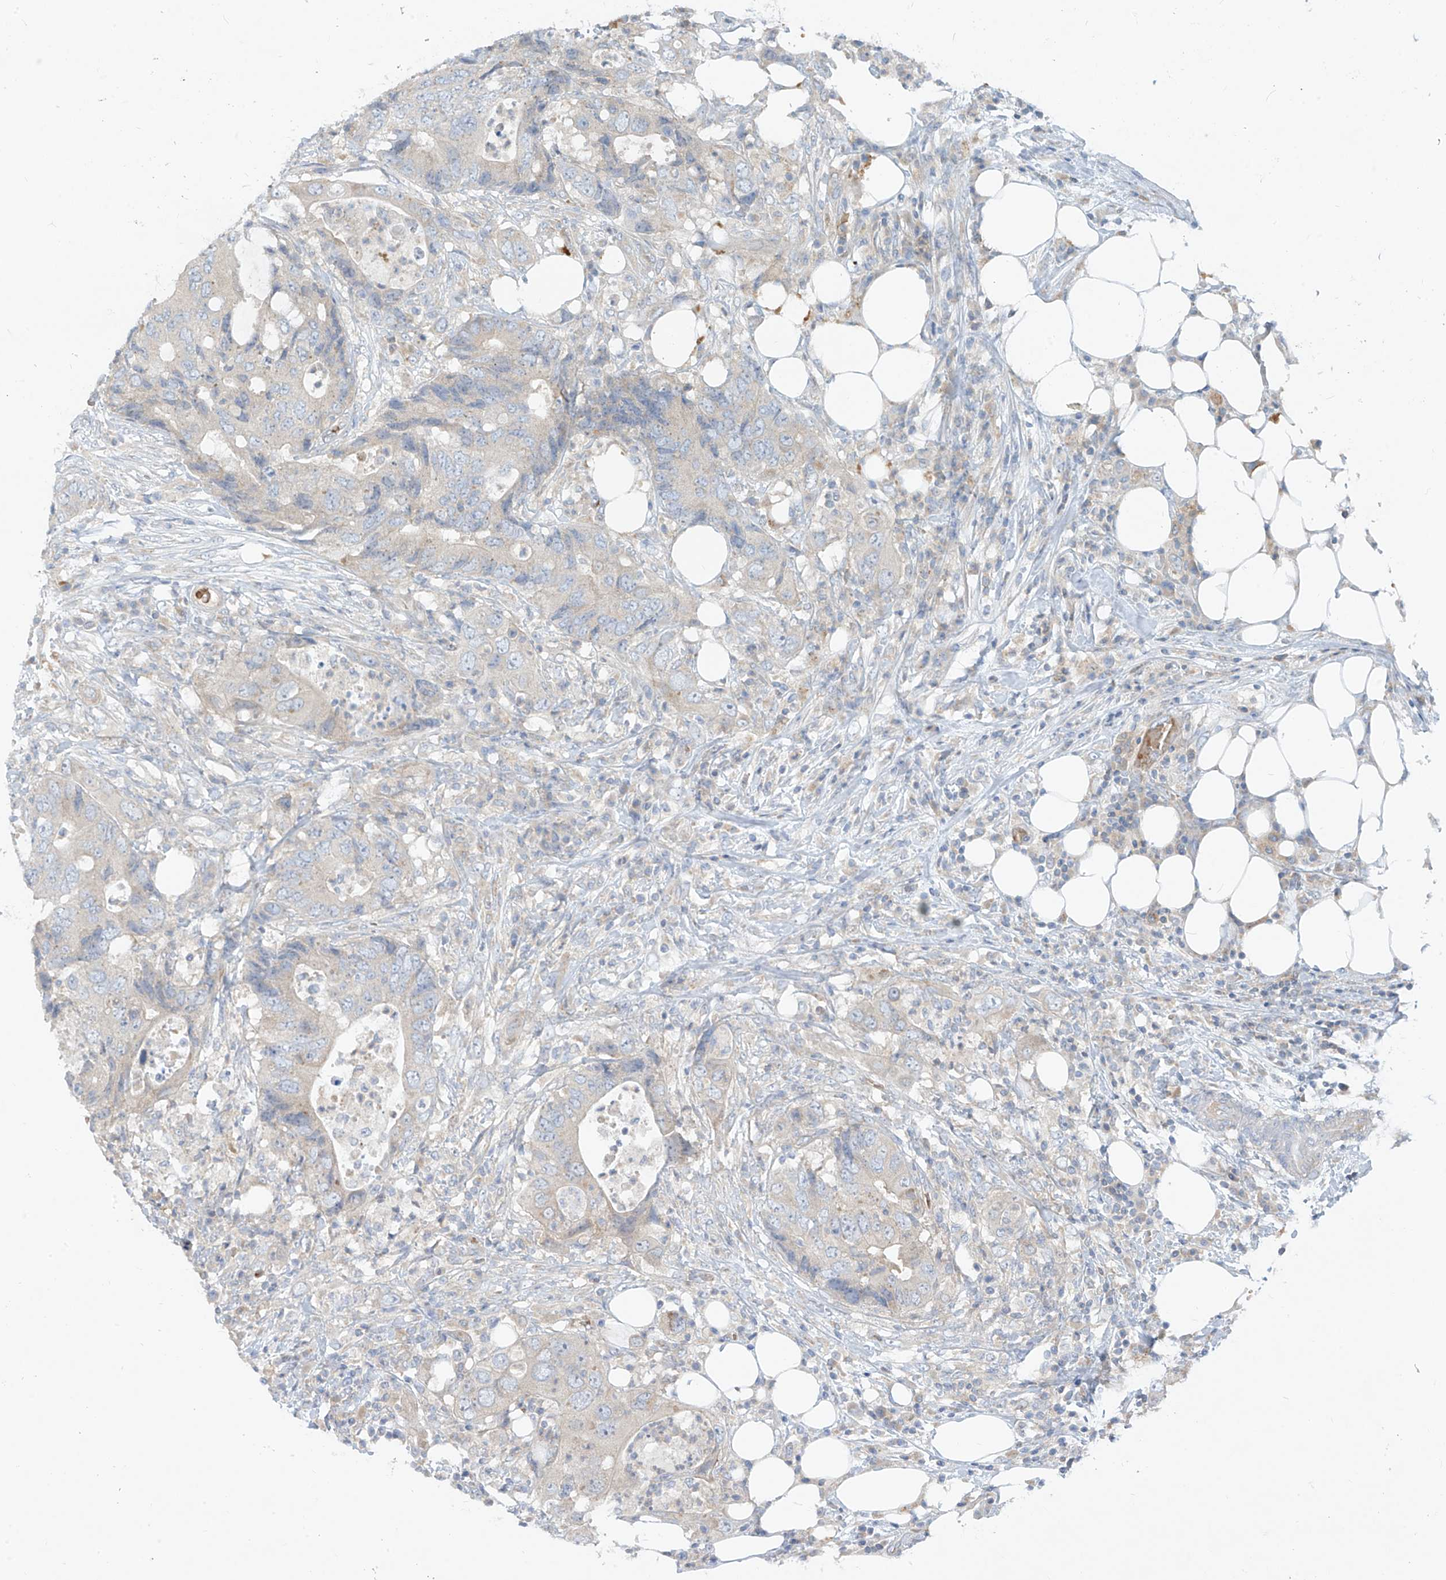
{"staining": {"intensity": "negative", "quantity": "none", "location": "none"}, "tissue": "colorectal cancer", "cell_type": "Tumor cells", "image_type": "cancer", "snomed": [{"axis": "morphology", "description": "Adenocarcinoma, NOS"}, {"axis": "topography", "description": "Colon"}], "caption": "IHC image of human colorectal cancer stained for a protein (brown), which exhibits no expression in tumor cells.", "gene": "DGKQ", "patient": {"sex": "male", "age": 71}}